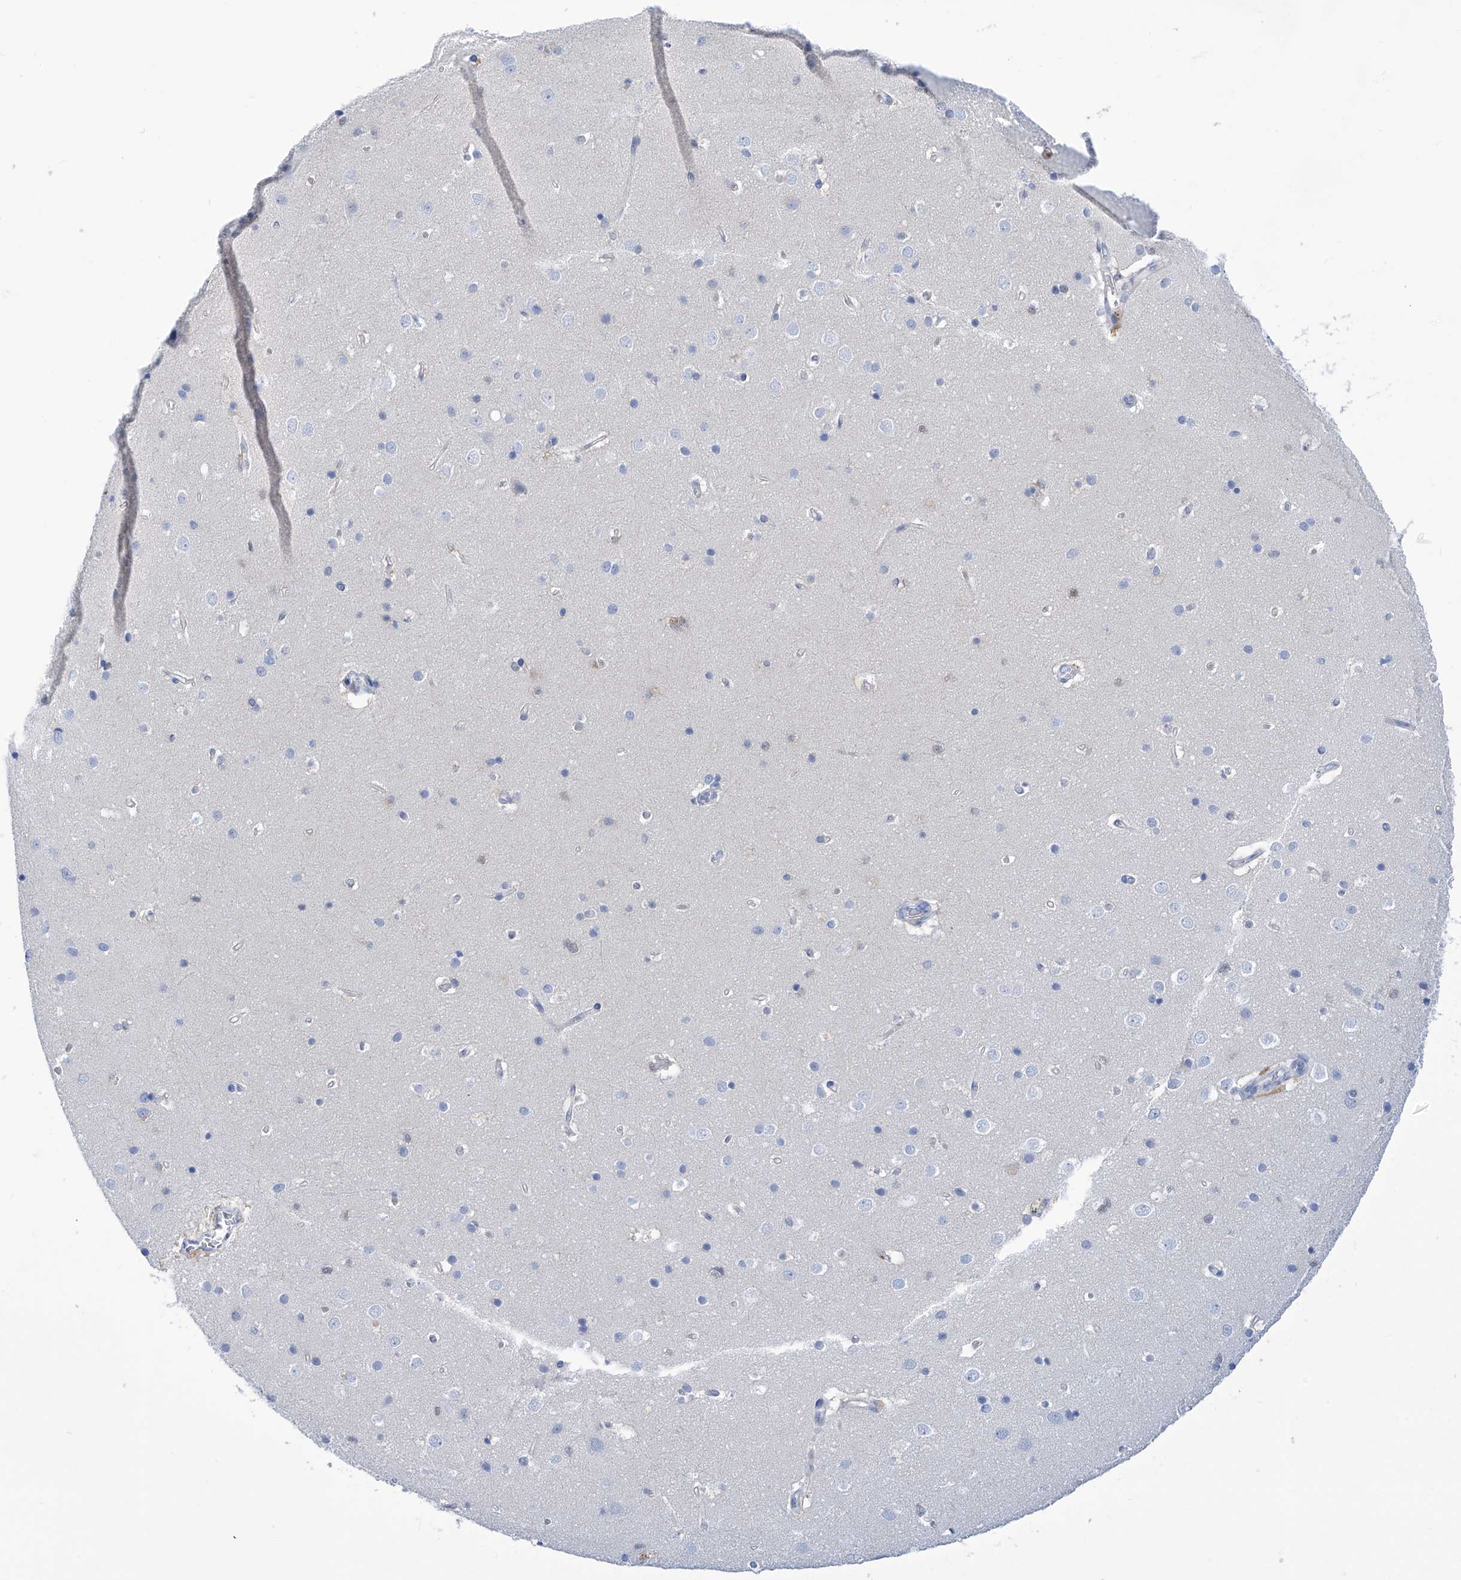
{"staining": {"intensity": "negative", "quantity": "none", "location": "none"}, "tissue": "cerebral cortex", "cell_type": "Endothelial cells", "image_type": "normal", "snomed": [{"axis": "morphology", "description": "Normal tissue, NOS"}, {"axis": "topography", "description": "Cerebral cortex"}], "caption": "The image displays no significant expression in endothelial cells of cerebral cortex.", "gene": "PGM3", "patient": {"sex": "male", "age": 54}}